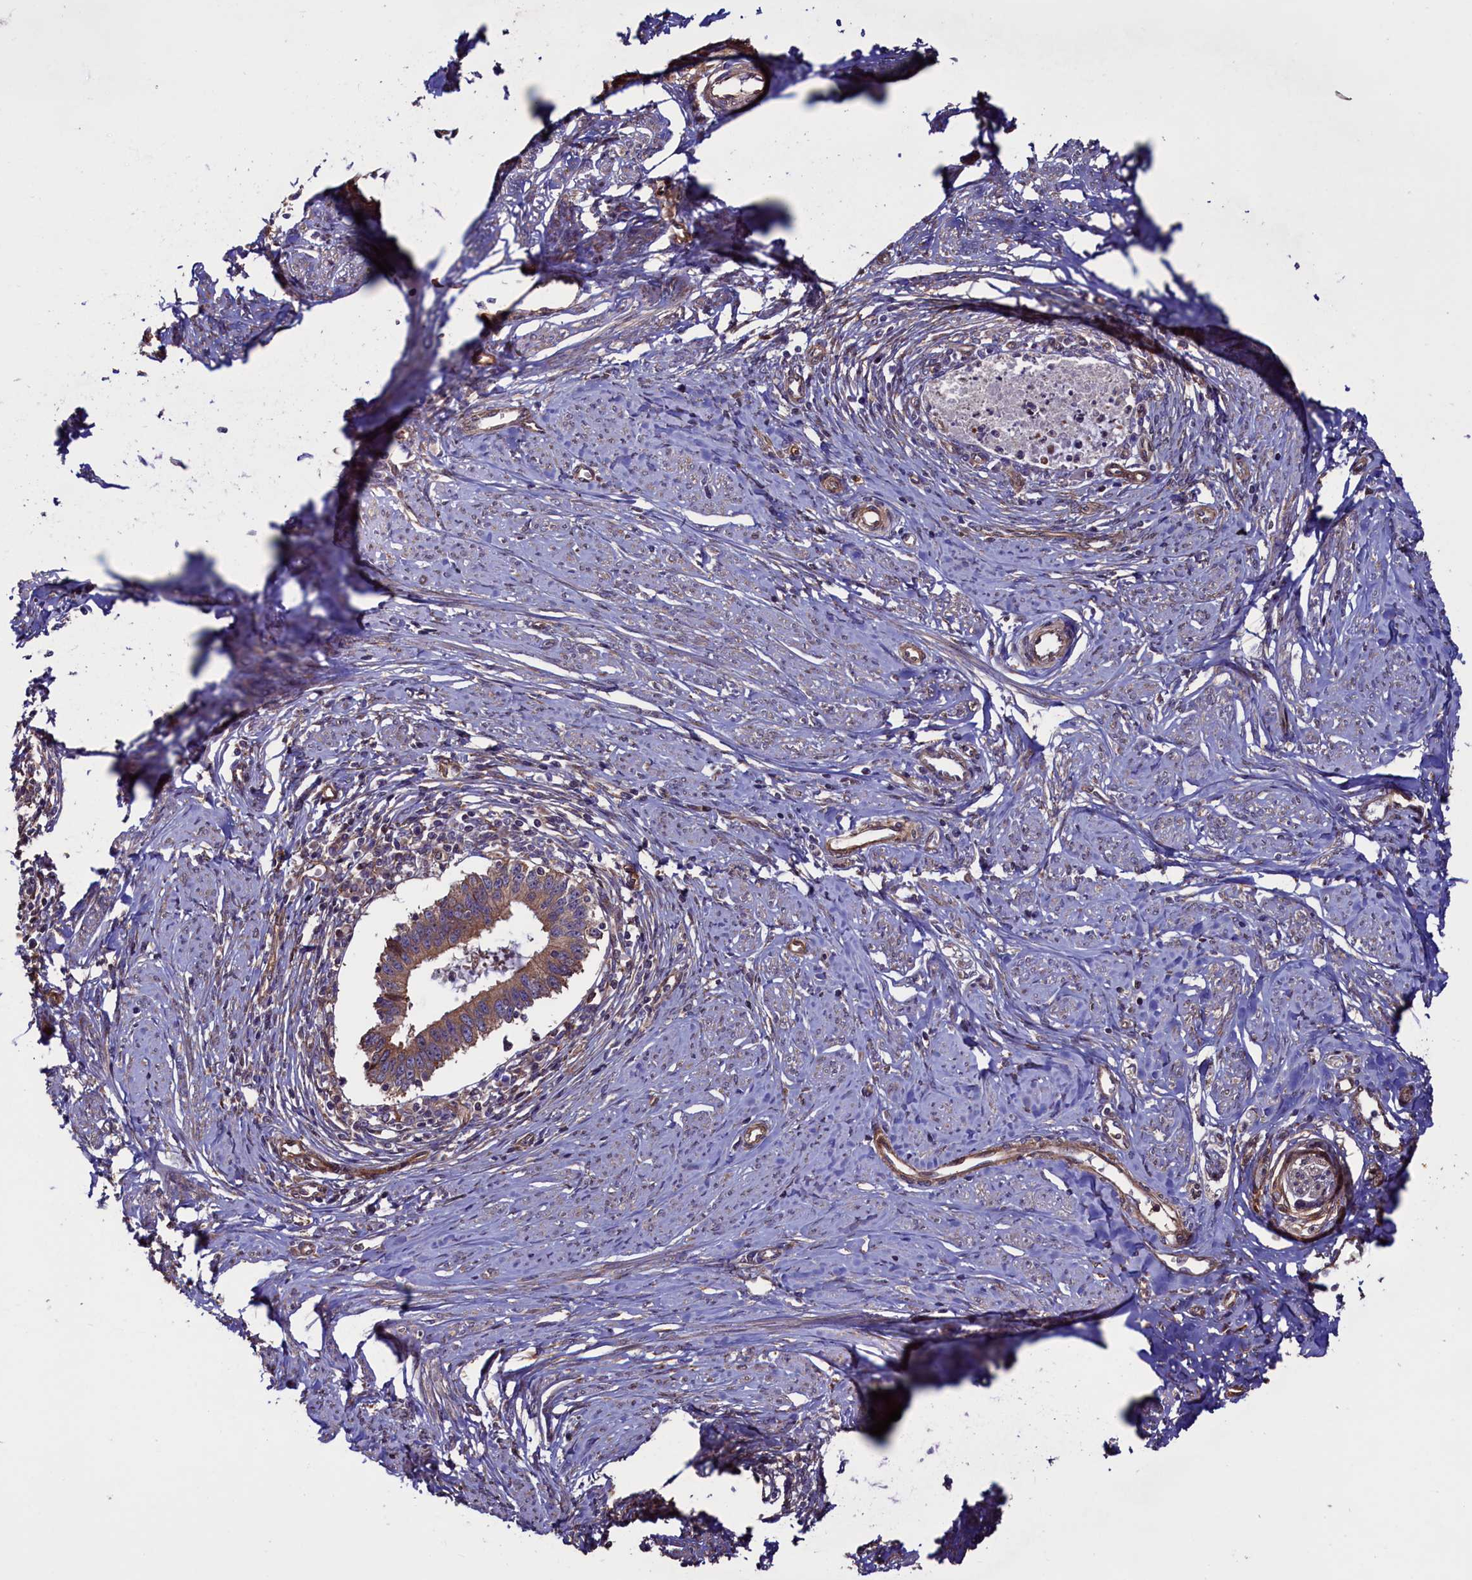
{"staining": {"intensity": "weak", "quantity": ">75%", "location": "cytoplasmic/membranous"}, "tissue": "cervical cancer", "cell_type": "Tumor cells", "image_type": "cancer", "snomed": [{"axis": "morphology", "description": "Adenocarcinoma, NOS"}, {"axis": "topography", "description": "Cervix"}], "caption": "Immunohistochemistry image of neoplastic tissue: cervical cancer stained using immunohistochemistry (IHC) demonstrates low levels of weak protein expression localized specifically in the cytoplasmic/membranous of tumor cells, appearing as a cytoplasmic/membranous brown color.", "gene": "ATXN2L", "patient": {"sex": "female", "age": 36}}